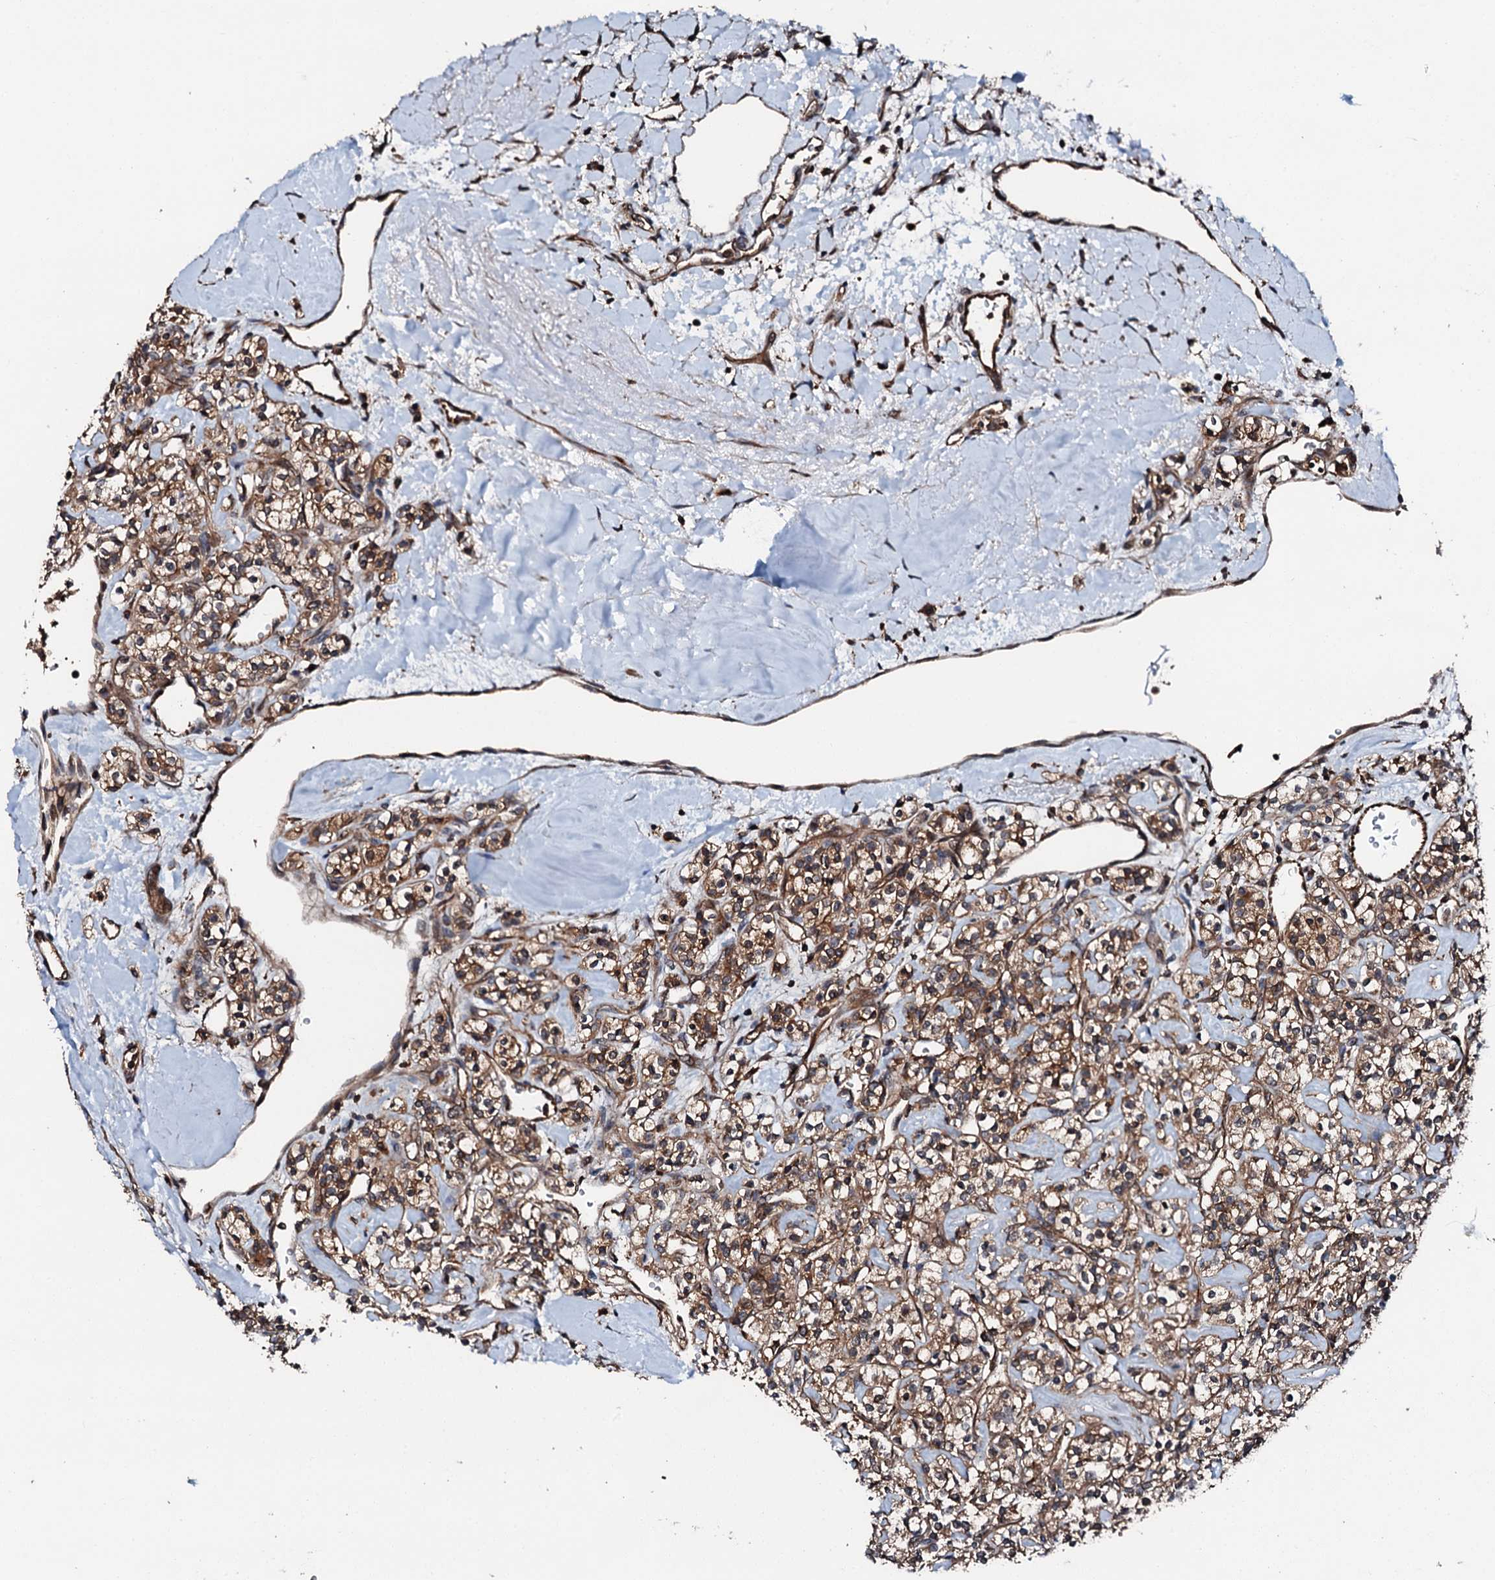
{"staining": {"intensity": "moderate", "quantity": ">75%", "location": "cytoplasmic/membranous"}, "tissue": "renal cancer", "cell_type": "Tumor cells", "image_type": "cancer", "snomed": [{"axis": "morphology", "description": "Adenocarcinoma, NOS"}, {"axis": "topography", "description": "Kidney"}], "caption": "This is an image of immunohistochemistry (IHC) staining of renal cancer, which shows moderate staining in the cytoplasmic/membranous of tumor cells.", "gene": "FGD4", "patient": {"sex": "male", "age": 77}}